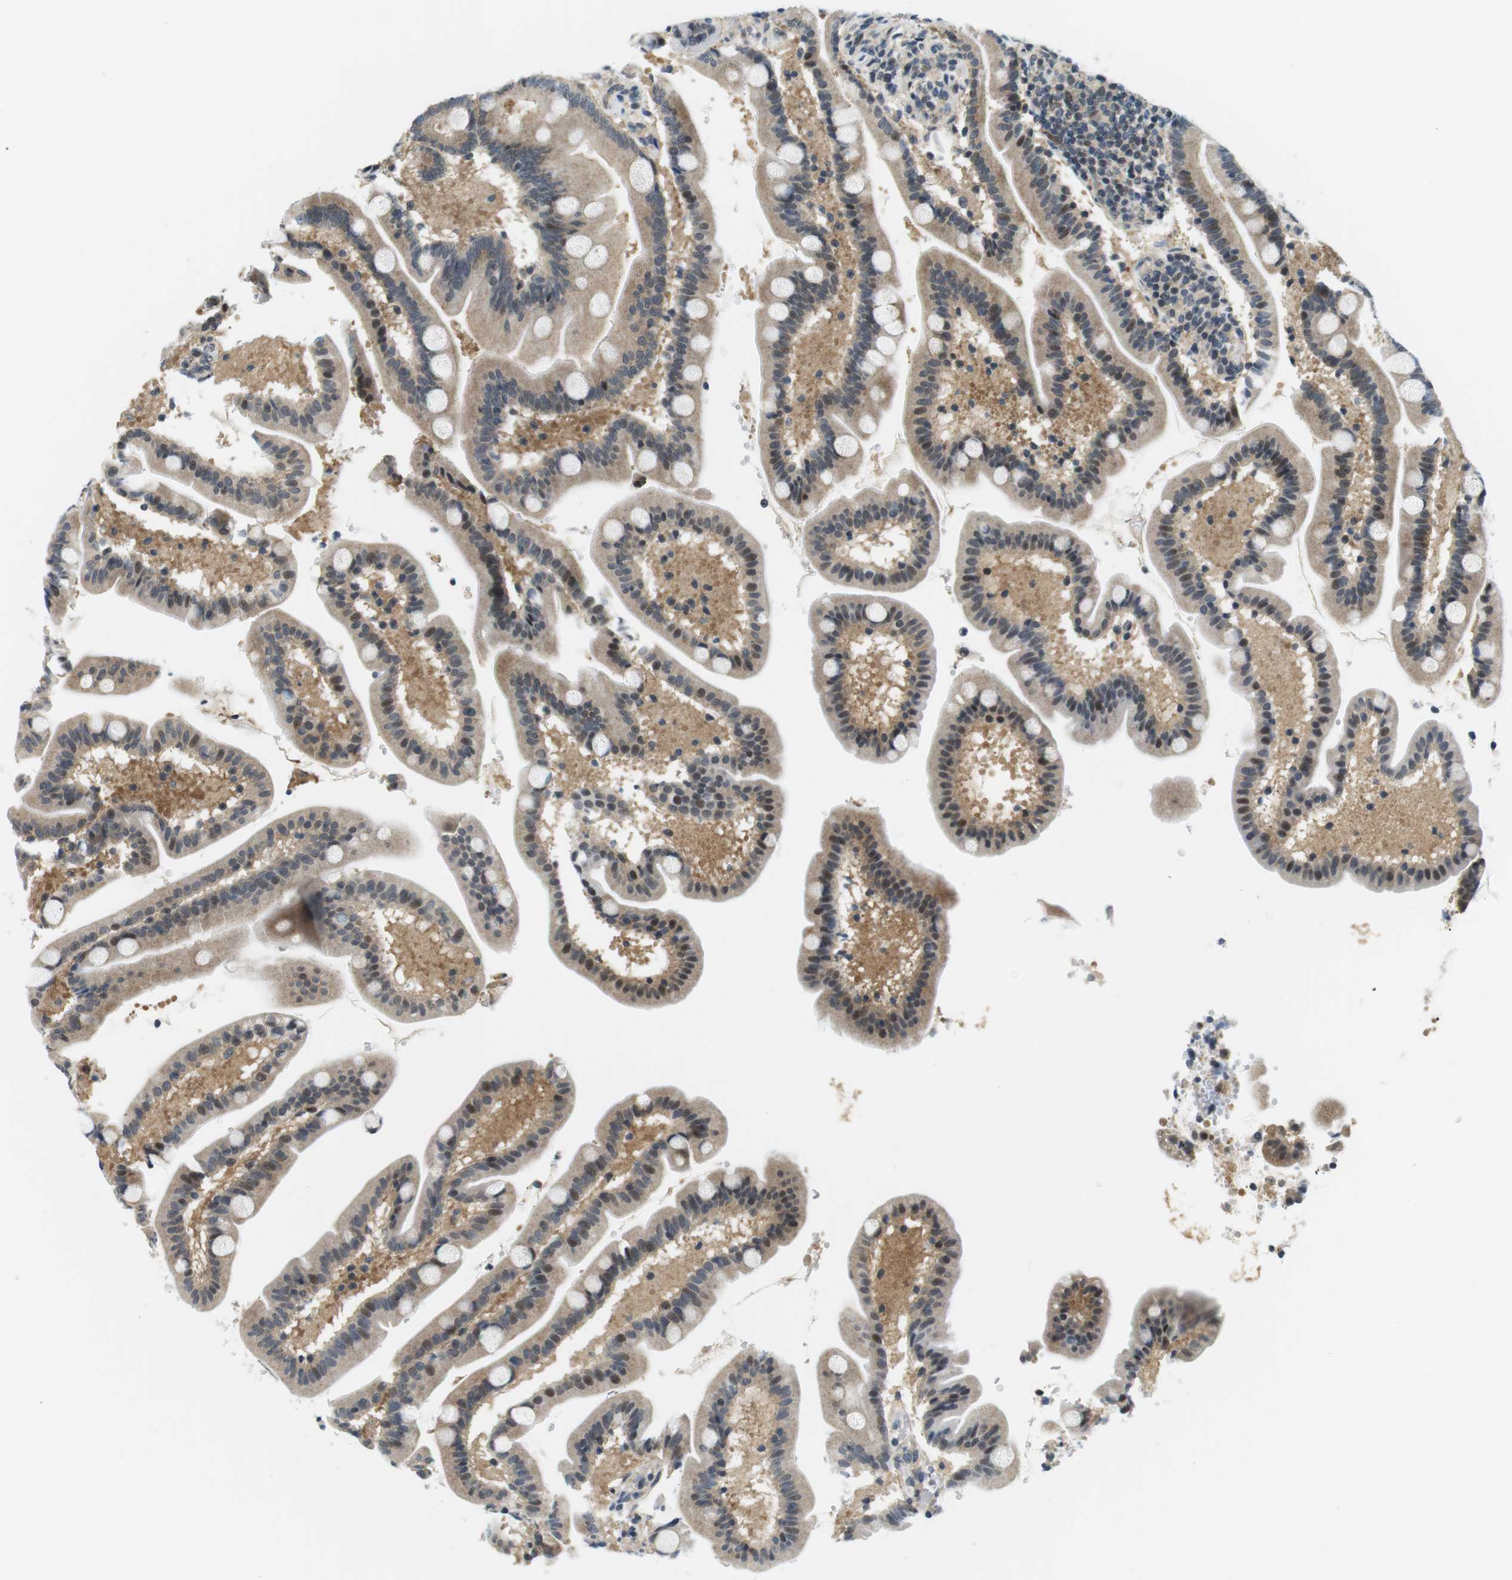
{"staining": {"intensity": "moderate", "quantity": "25%-75%", "location": "cytoplasmic/membranous,nuclear"}, "tissue": "duodenum", "cell_type": "Glandular cells", "image_type": "normal", "snomed": [{"axis": "morphology", "description": "Normal tissue, NOS"}, {"axis": "topography", "description": "Duodenum"}], "caption": "IHC image of unremarkable duodenum: human duodenum stained using immunohistochemistry (IHC) demonstrates medium levels of moderate protein expression localized specifically in the cytoplasmic/membranous,nuclear of glandular cells, appearing as a cytoplasmic/membranous,nuclear brown color.", "gene": "CSNK2B", "patient": {"sex": "male", "age": 54}}